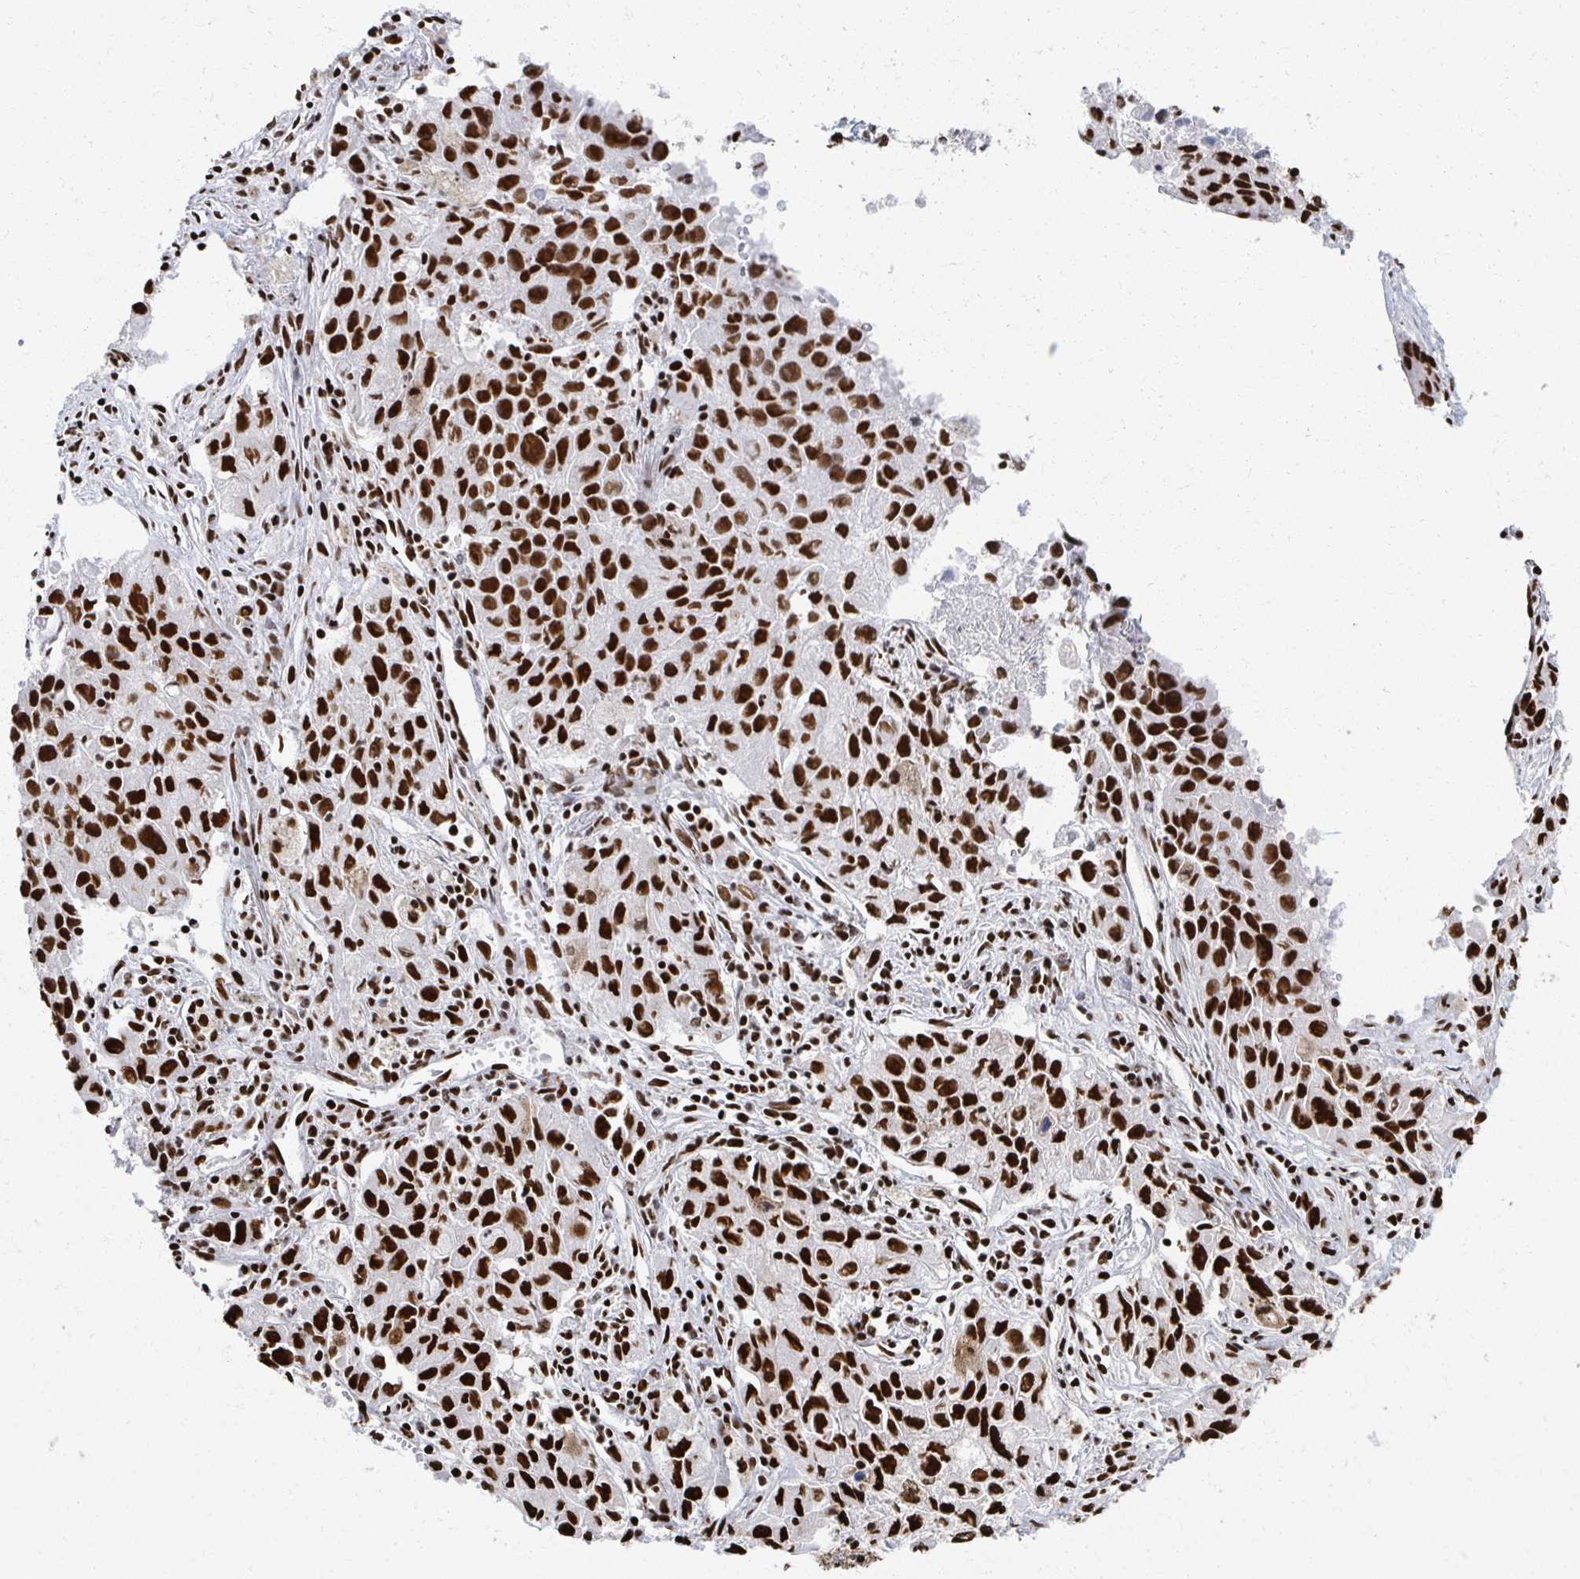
{"staining": {"intensity": "strong", "quantity": ">75%", "location": "nuclear"}, "tissue": "lung cancer", "cell_type": "Tumor cells", "image_type": "cancer", "snomed": [{"axis": "morphology", "description": "Adenocarcinoma, NOS"}, {"axis": "morphology", "description": "Adenocarcinoma, metastatic, NOS"}, {"axis": "topography", "description": "Lymph node"}, {"axis": "topography", "description": "Lung"}], "caption": "This image exhibits immunohistochemistry staining of human lung cancer (adenocarcinoma), with high strong nuclear positivity in about >75% of tumor cells.", "gene": "RBBP7", "patient": {"sex": "female", "age": 42}}